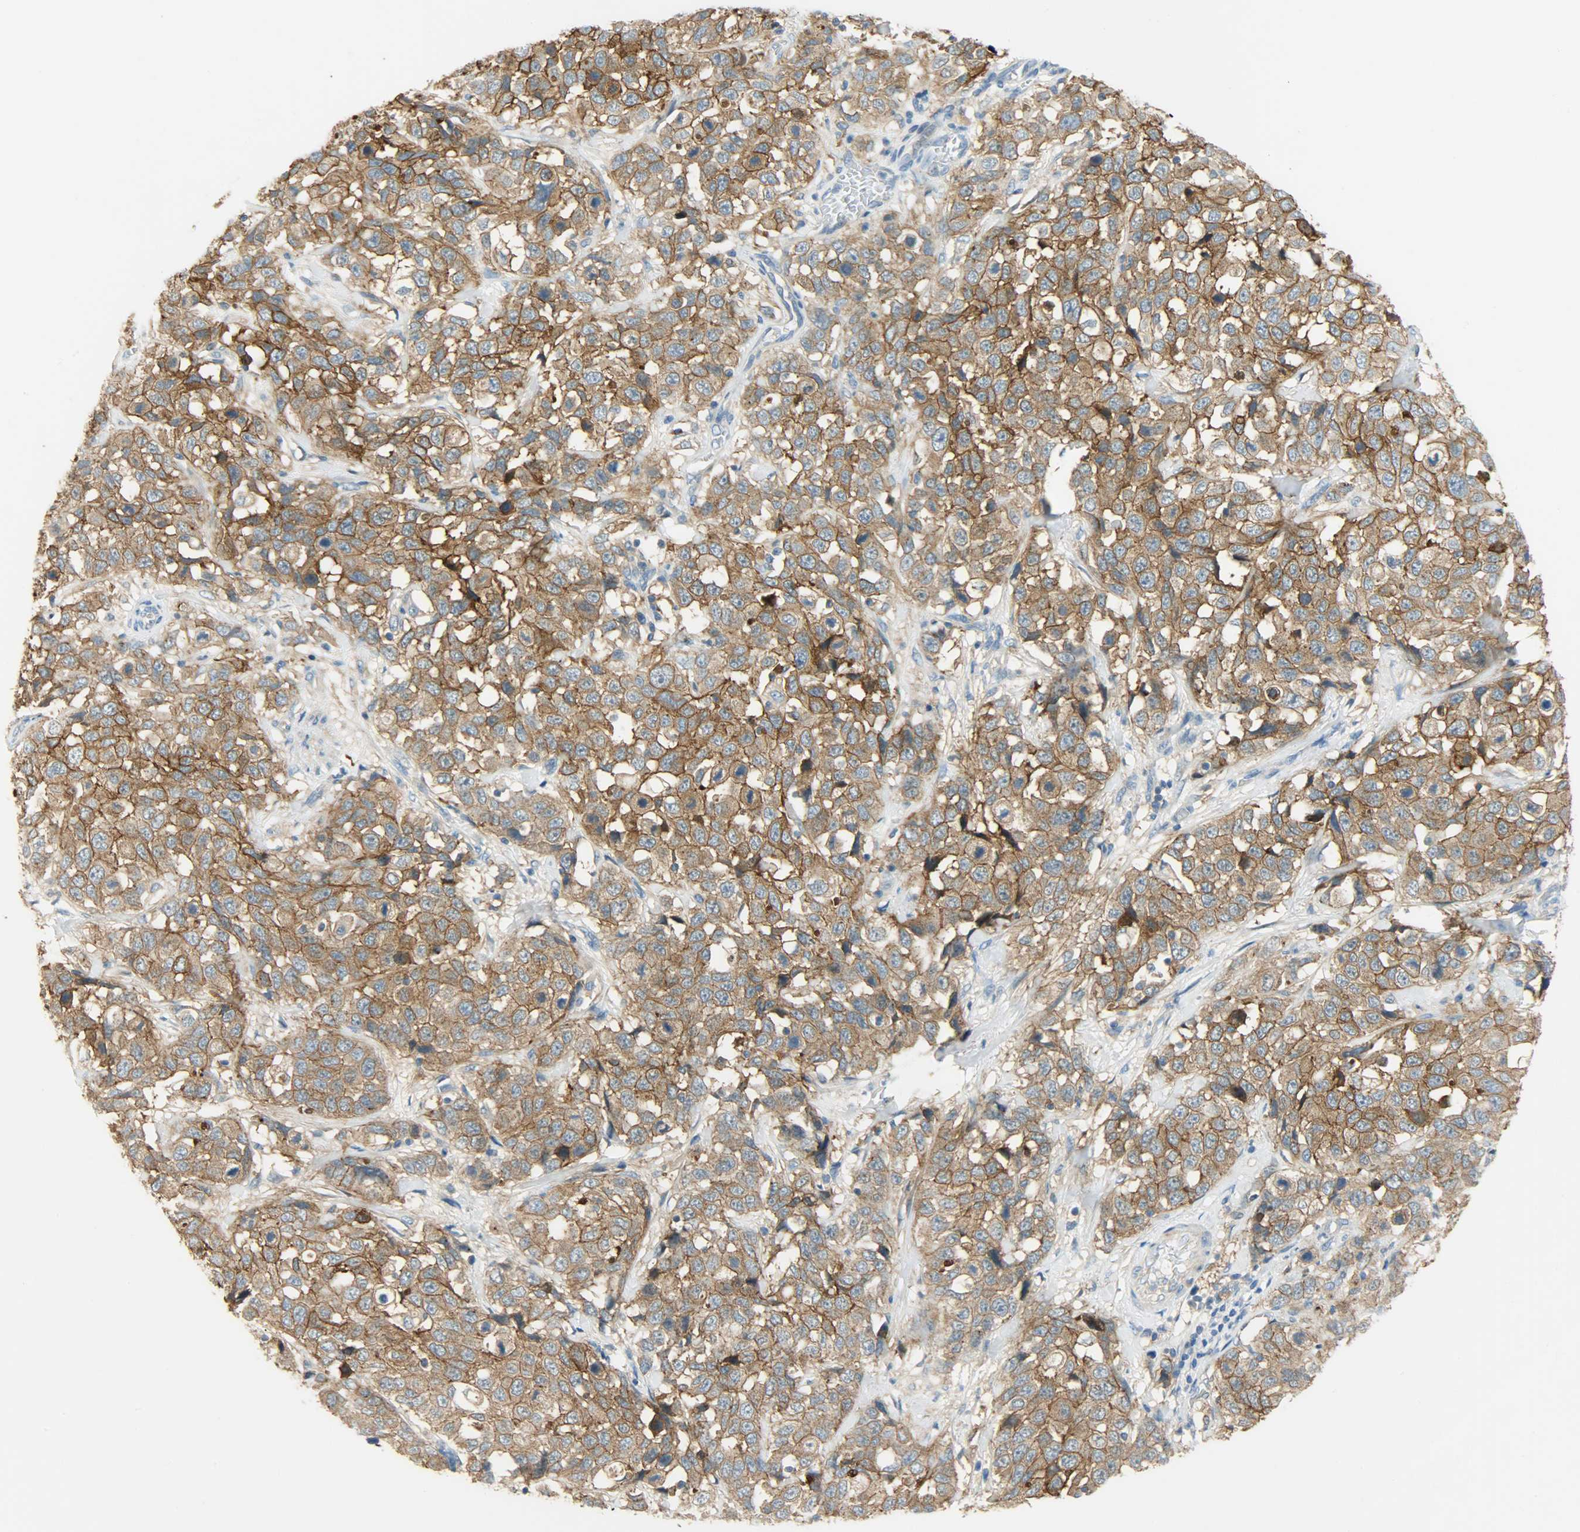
{"staining": {"intensity": "strong", "quantity": ">75%", "location": "cytoplasmic/membranous"}, "tissue": "stomach cancer", "cell_type": "Tumor cells", "image_type": "cancer", "snomed": [{"axis": "morphology", "description": "Normal tissue, NOS"}, {"axis": "morphology", "description": "Adenocarcinoma, NOS"}, {"axis": "topography", "description": "Stomach"}], "caption": "A high amount of strong cytoplasmic/membranous expression is identified in about >75% of tumor cells in adenocarcinoma (stomach) tissue.", "gene": "DSG2", "patient": {"sex": "male", "age": 48}}